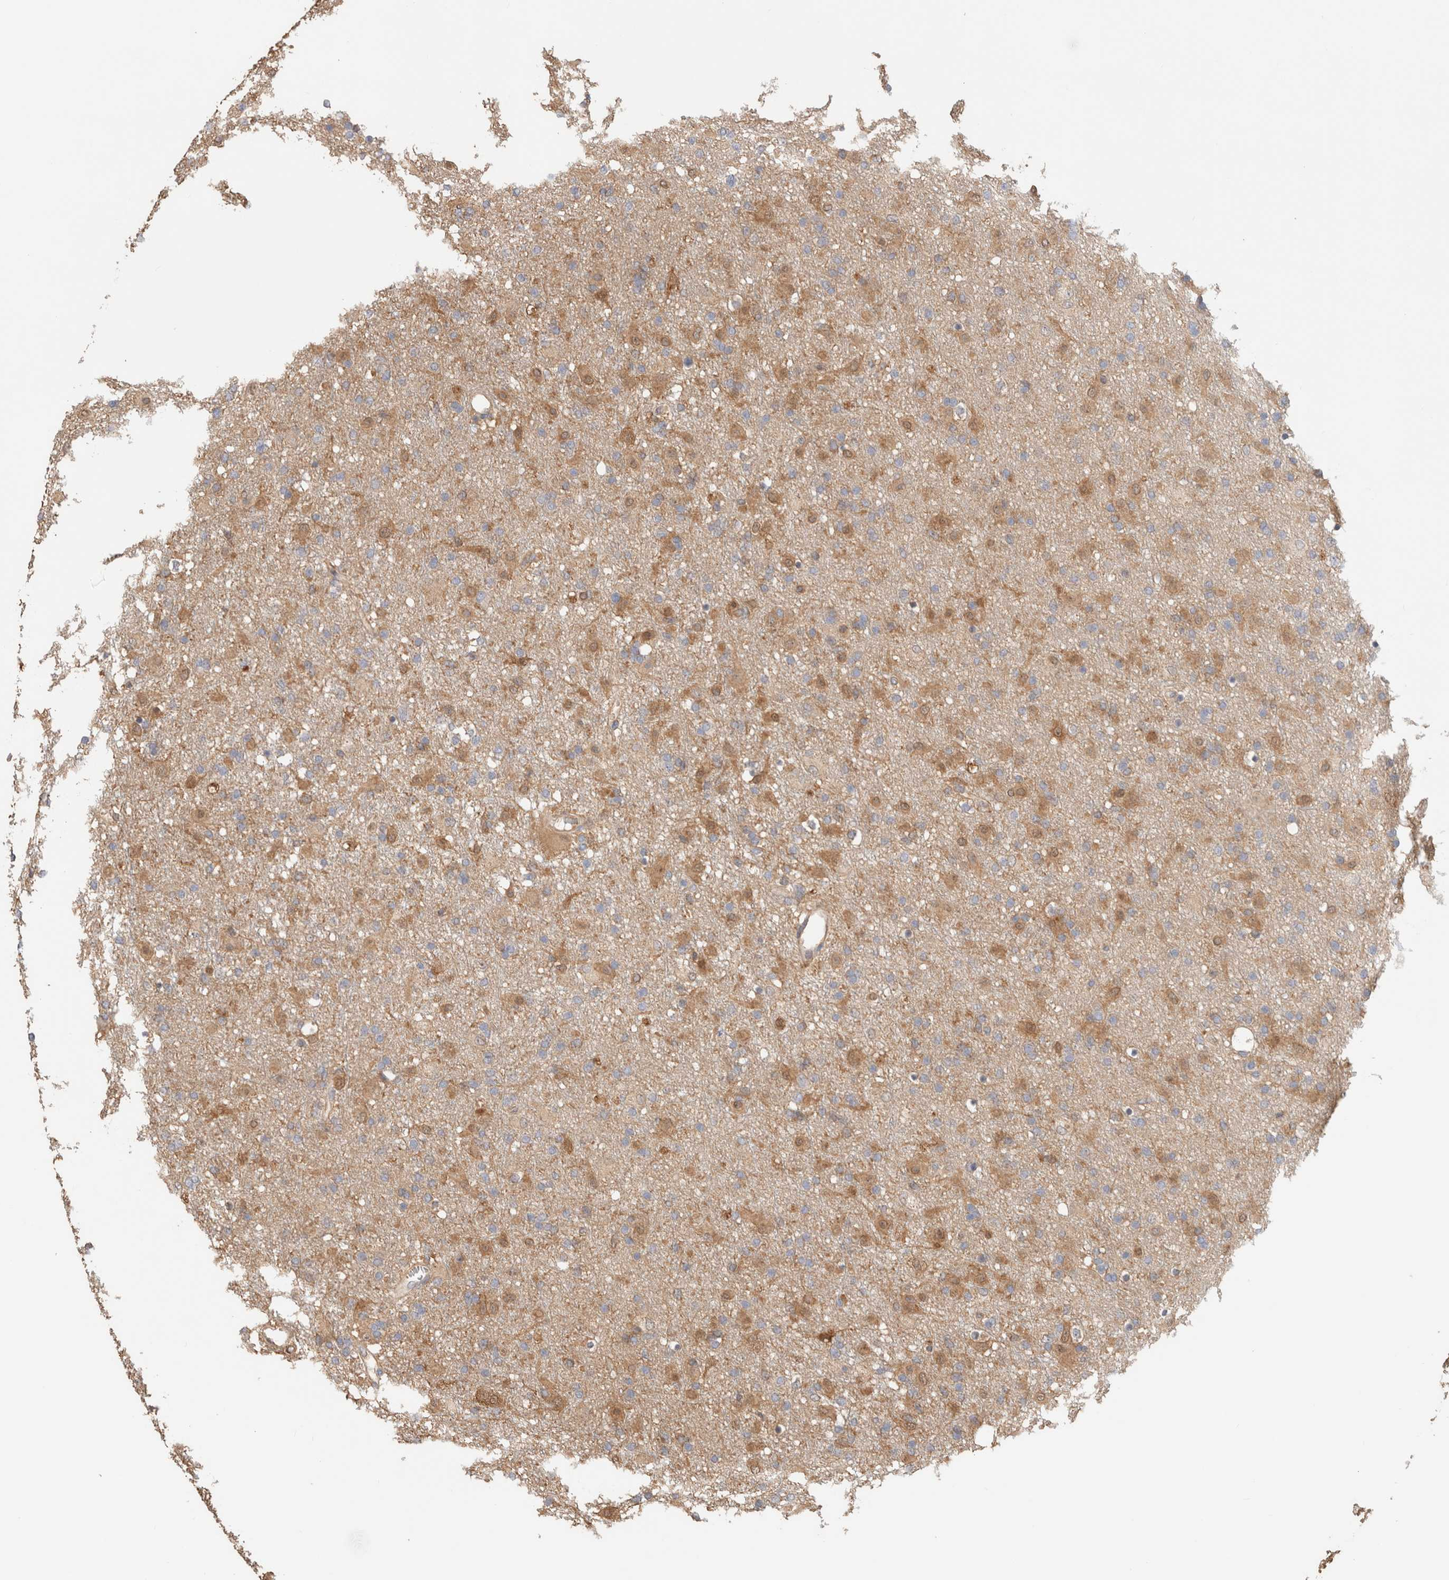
{"staining": {"intensity": "moderate", "quantity": ">75%", "location": "cytoplasmic/membranous"}, "tissue": "glioma", "cell_type": "Tumor cells", "image_type": "cancer", "snomed": [{"axis": "morphology", "description": "Glioma, malignant, Low grade"}, {"axis": "topography", "description": "Brain"}], "caption": "Malignant low-grade glioma stained with immunohistochemistry (IHC) shows moderate cytoplasmic/membranous positivity in about >75% of tumor cells.", "gene": "CFAP418", "patient": {"sex": "male", "age": 65}}